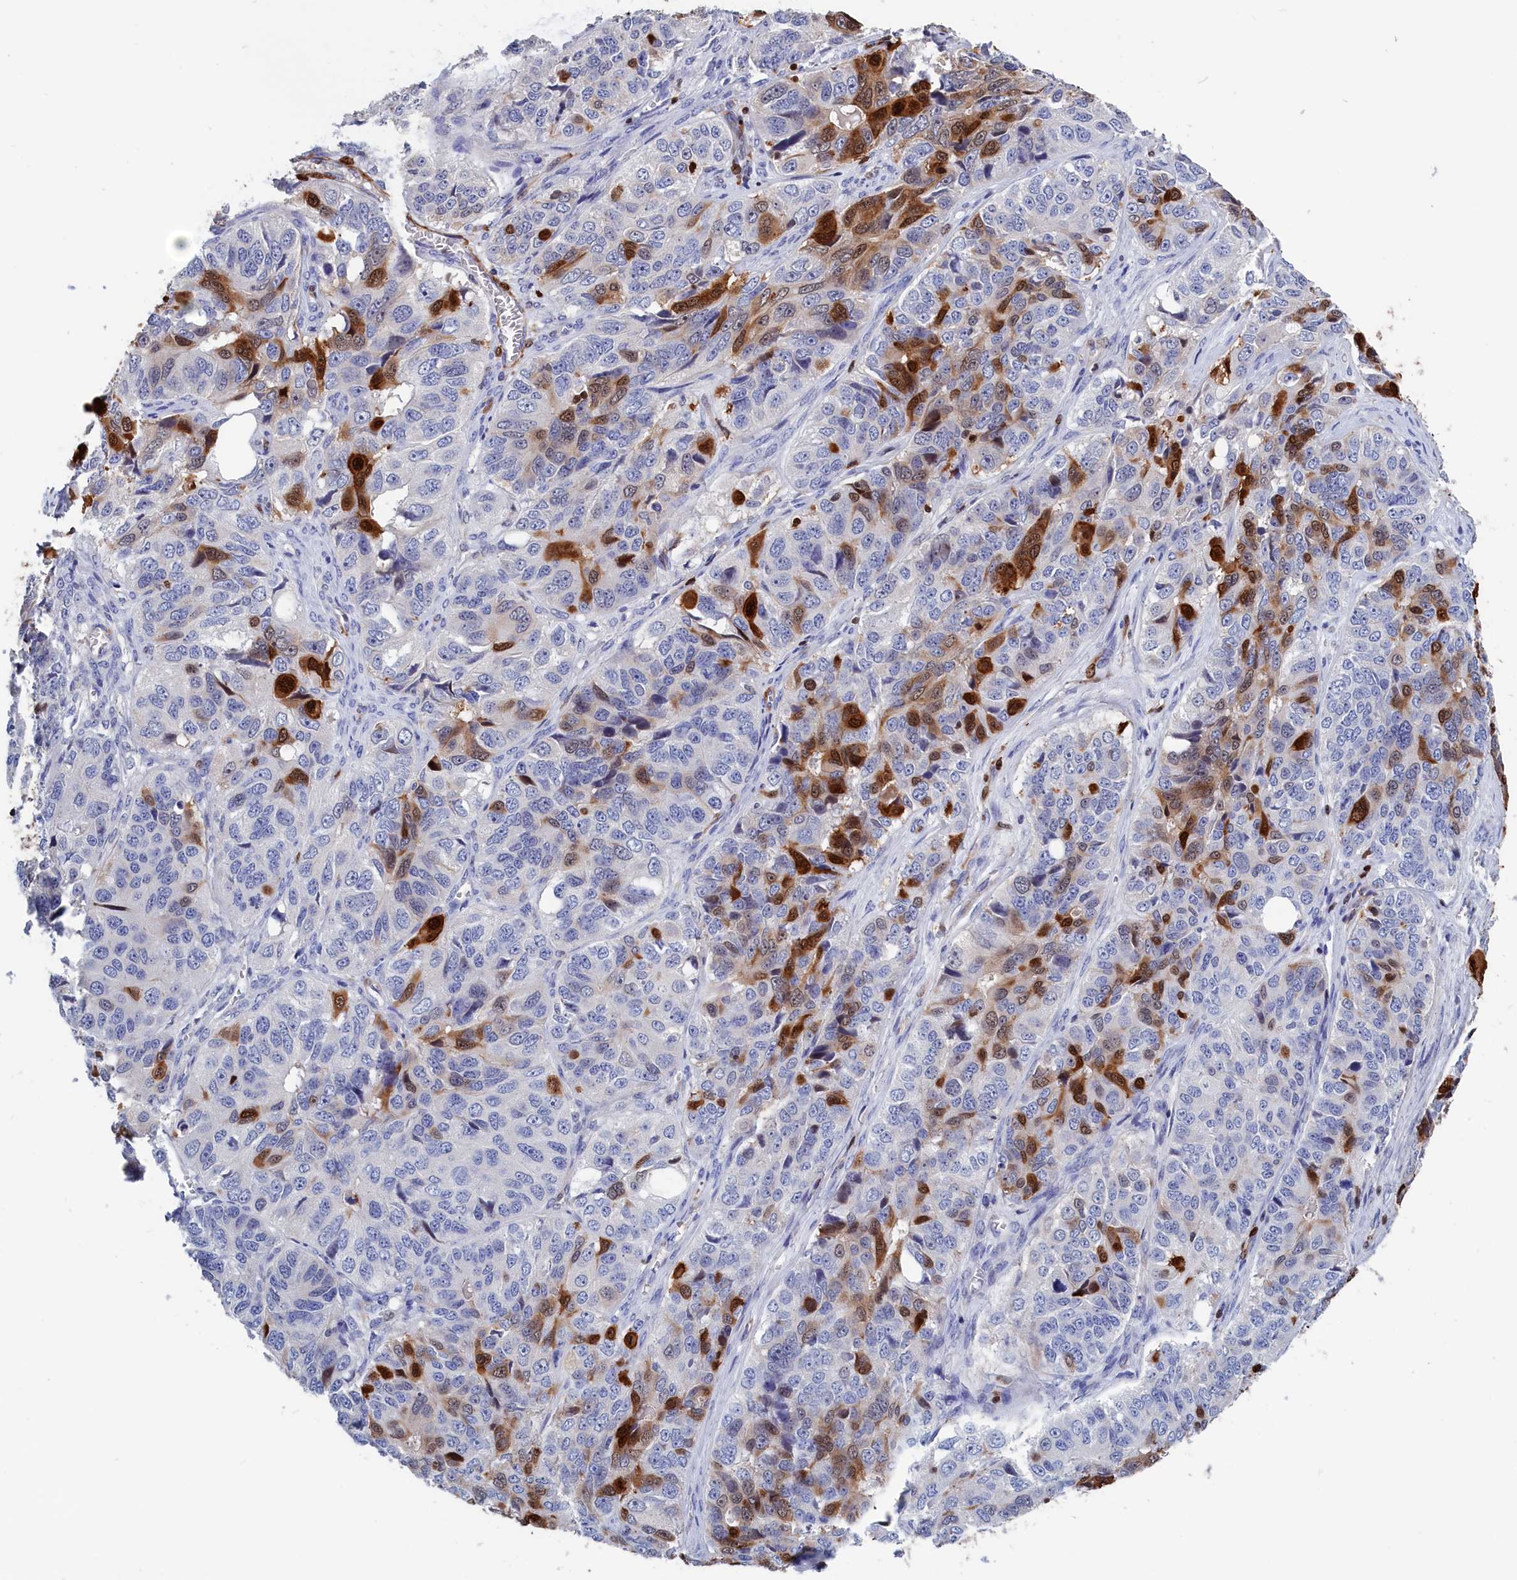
{"staining": {"intensity": "strong", "quantity": "25%-75%", "location": "cytoplasmic/membranous,nuclear"}, "tissue": "ovarian cancer", "cell_type": "Tumor cells", "image_type": "cancer", "snomed": [{"axis": "morphology", "description": "Carcinoma, endometroid"}, {"axis": "topography", "description": "Ovary"}], "caption": "Immunohistochemical staining of ovarian cancer (endometroid carcinoma) reveals strong cytoplasmic/membranous and nuclear protein positivity in about 25%-75% of tumor cells.", "gene": "CRIP1", "patient": {"sex": "female", "age": 51}}